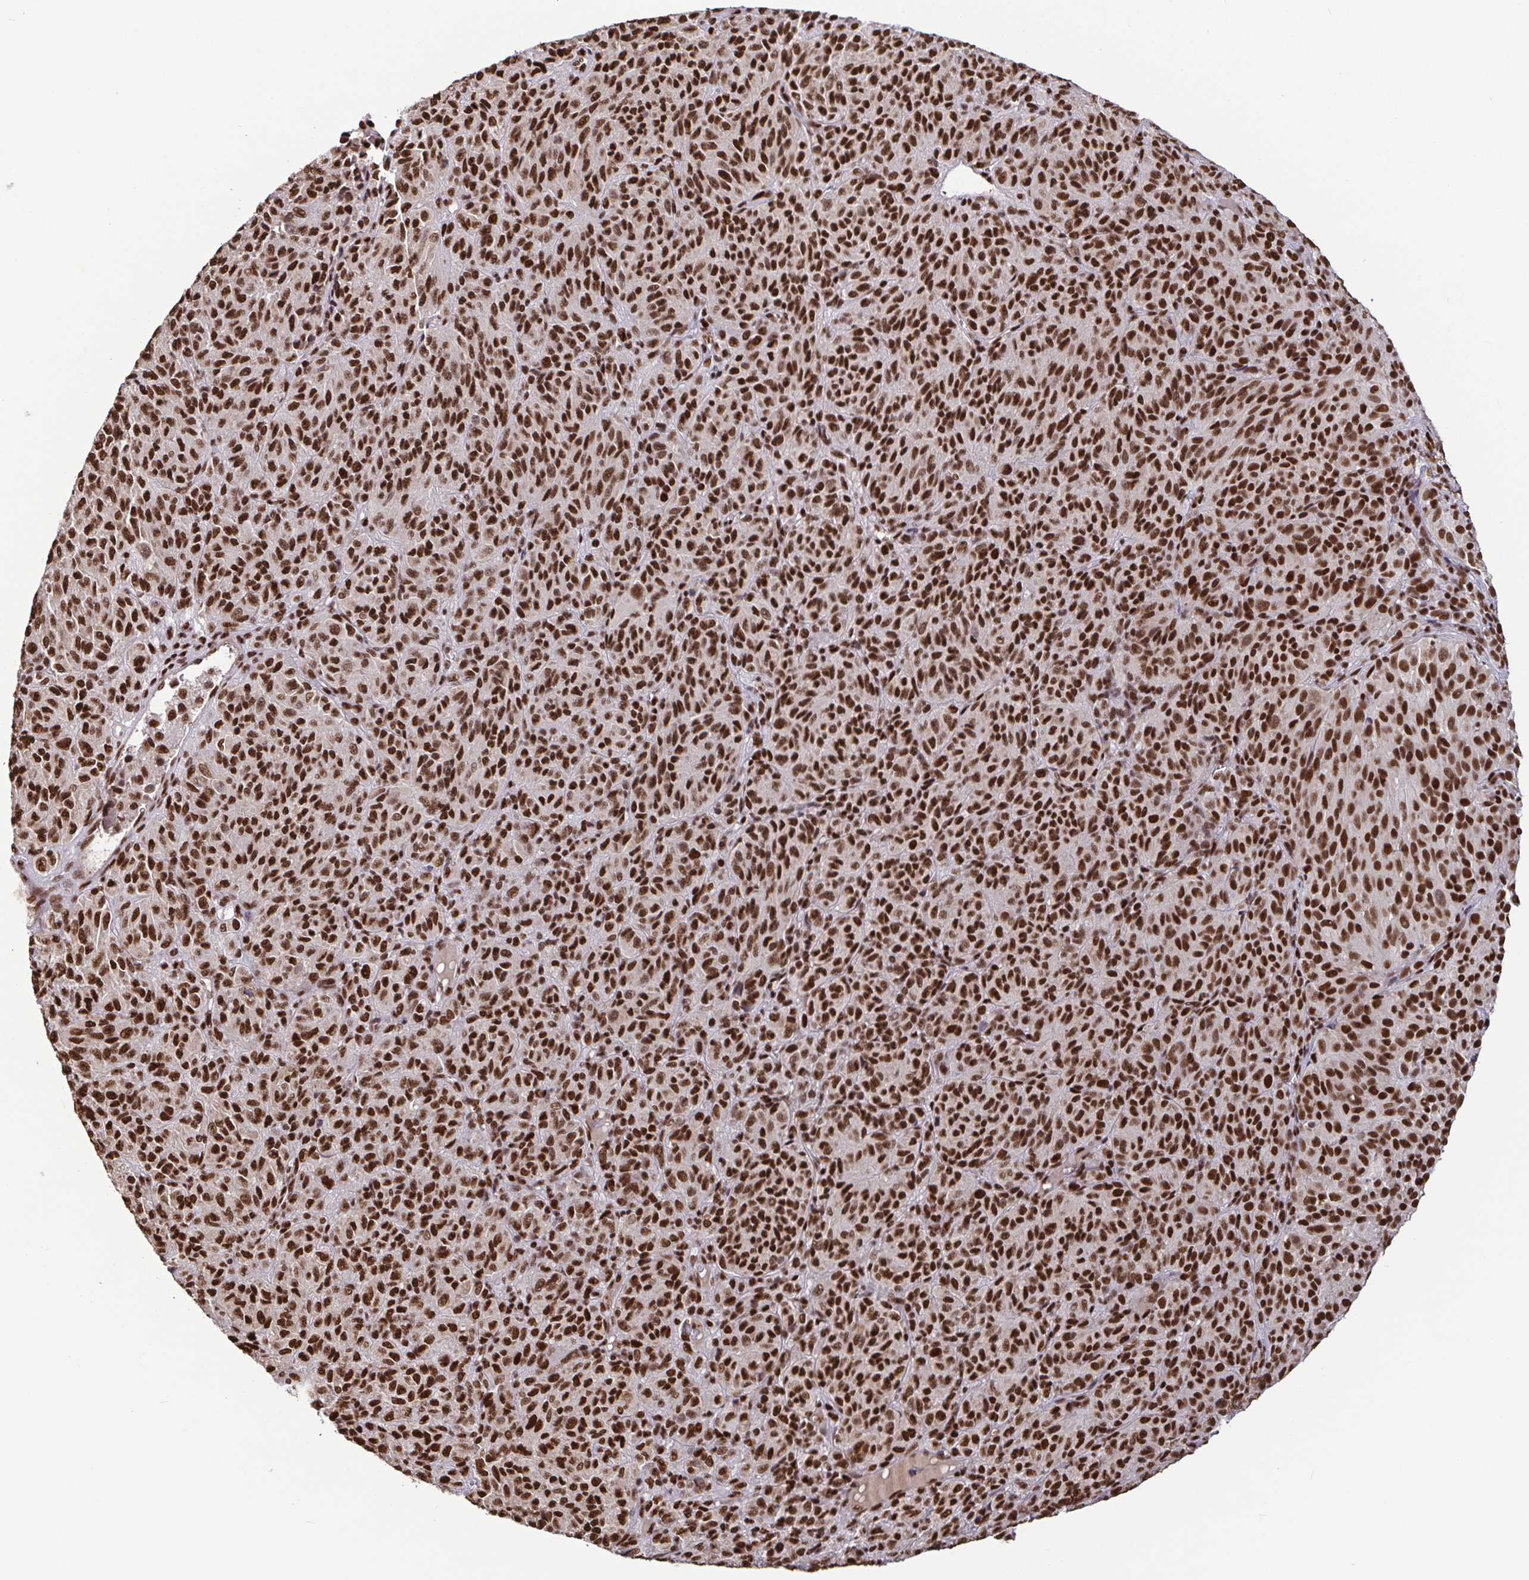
{"staining": {"intensity": "strong", "quantity": ">75%", "location": "nuclear"}, "tissue": "melanoma", "cell_type": "Tumor cells", "image_type": "cancer", "snomed": [{"axis": "morphology", "description": "Malignant melanoma, Metastatic site"}, {"axis": "topography", "description": "Brain"}], "caption": "Human malignant melanoma (metastatic site) stained for a protein (brown) shows strong nuclear positive positivity in approximately >75% of tumor cells.", "gene": "SP3", "patient": {"sex": "female", "age": 56}}